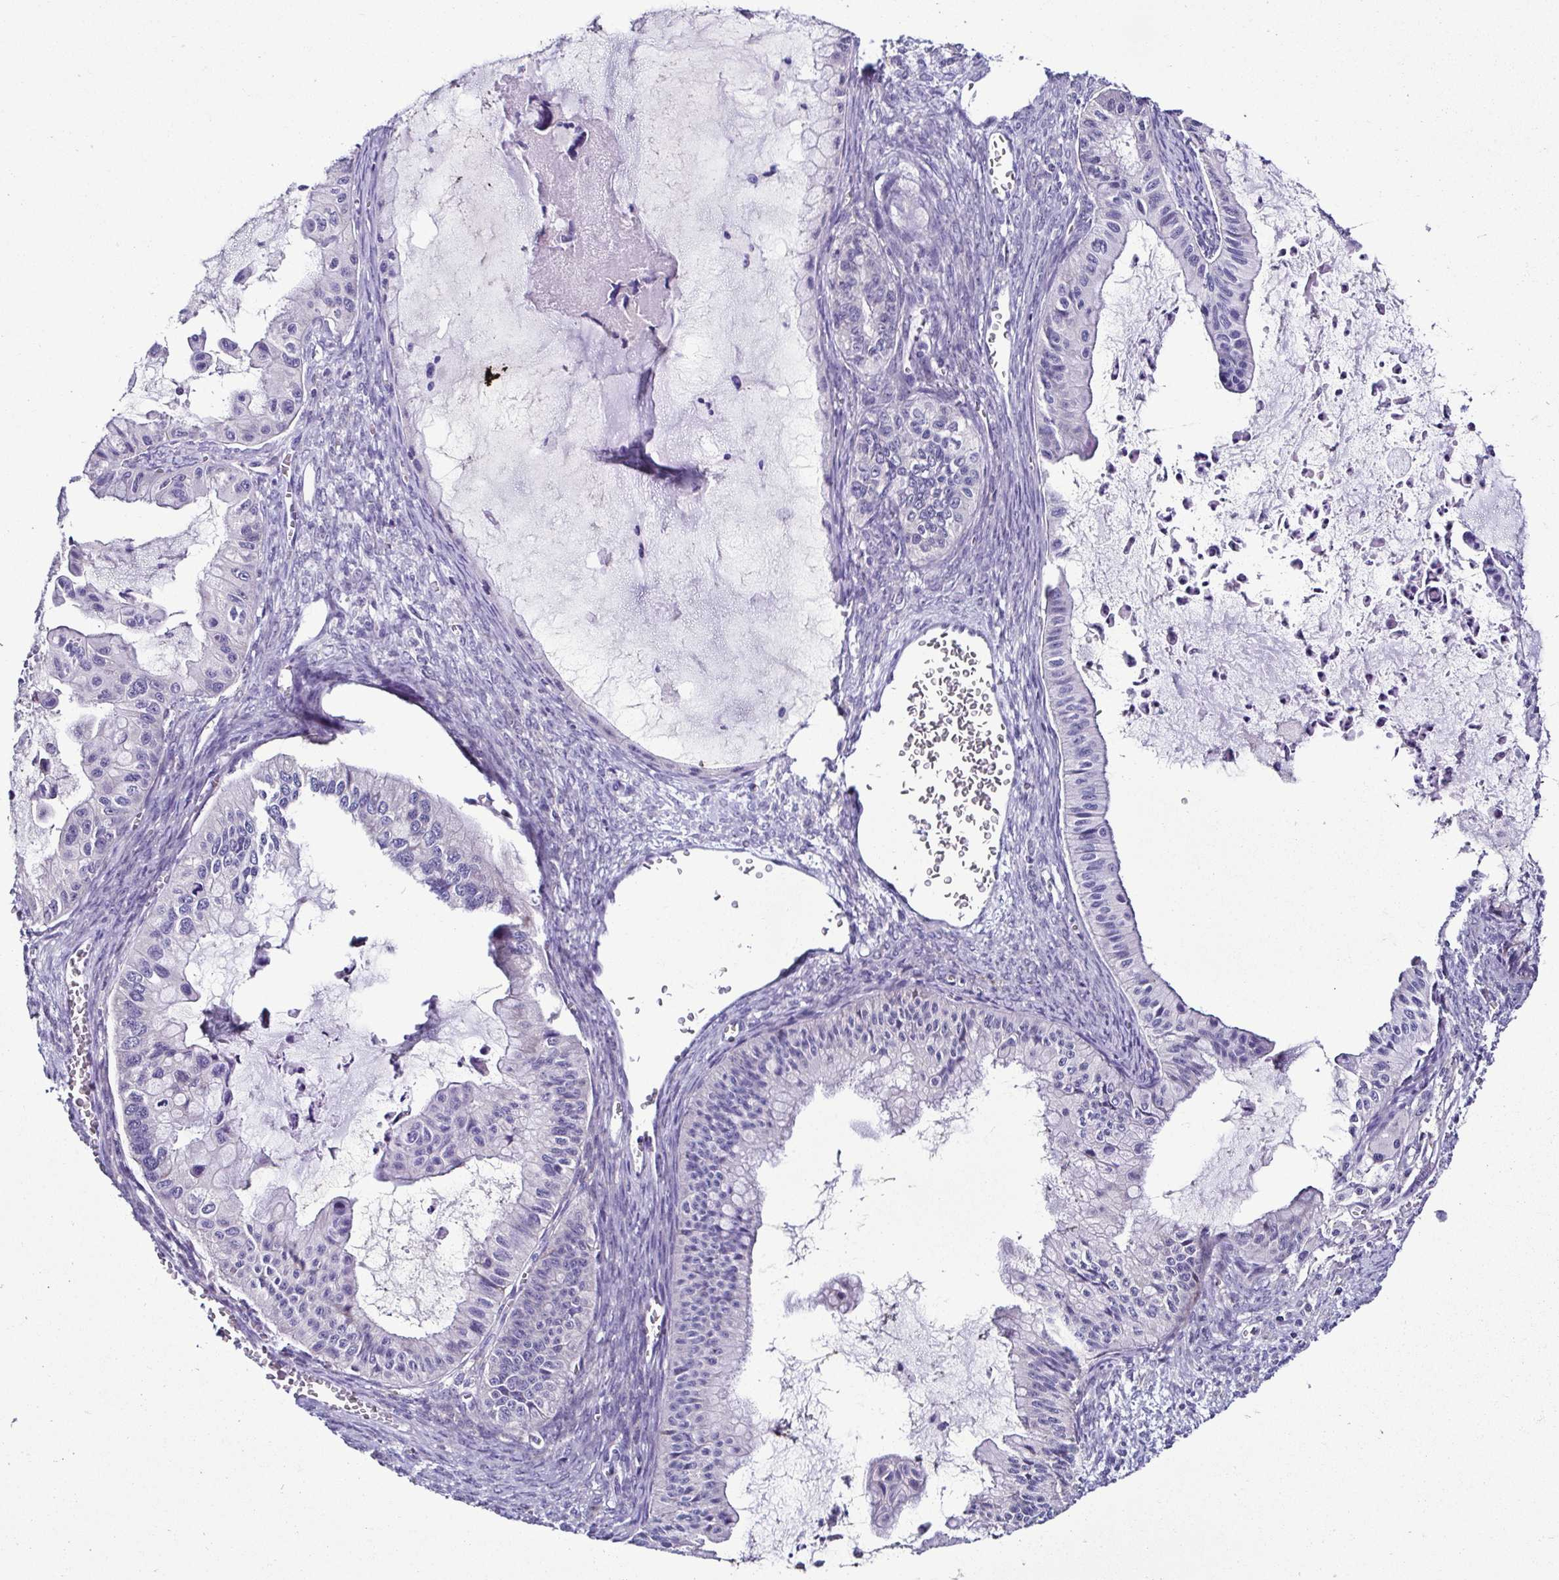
{"staining": {"intensity": "negative", "quantity": "none", "location": "none"}, "tissue": "ovarian cancer", "cell_type": "Tumor cells", "image_type": "cancer", "snomed": [{"axis": "morphology", "description": "Cystadenocarcinoma, mucinous, NOS"}, {"axis": "topography", "description": "Ovary"}], "caption": "Tumor cells are negative for brown protein staining in ovarian mucinous cystadenocarcinoma. (Stains: DAB (3,3'-diaminobenzidine) immunohistochemistry with hematoxylin counter stain, Microscopy: brightfield microscopy at high magnification).", "gene": "SRL", "patient": {"sex": "female", "age": 72}}